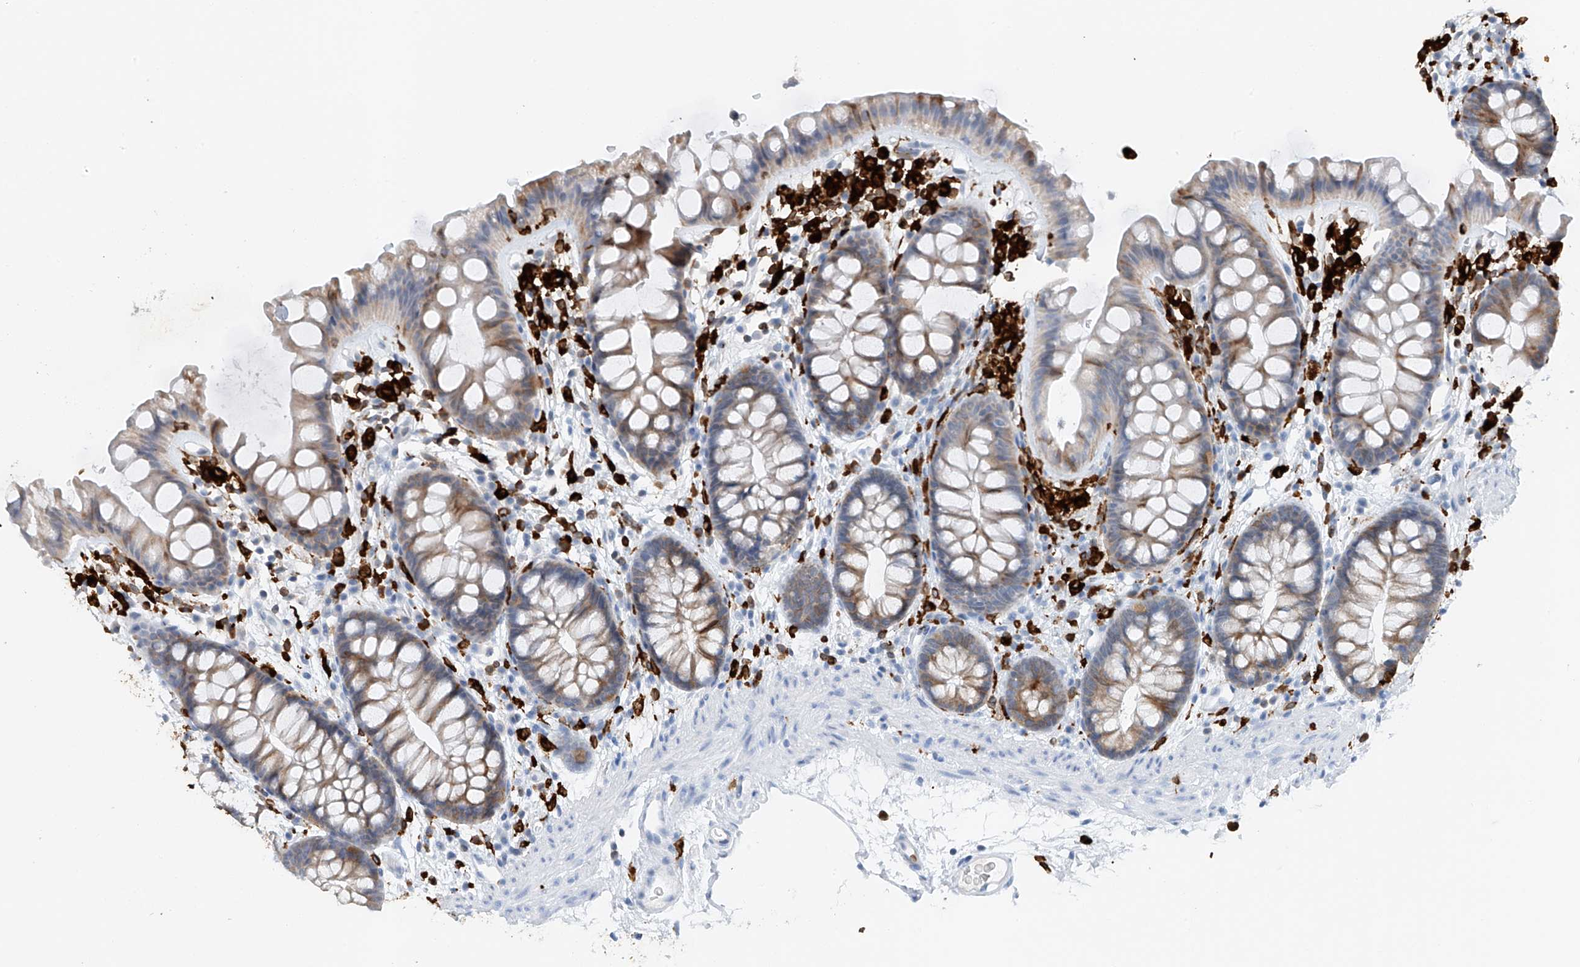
{"staining": {"intensity": "negative", "quantity": "none", "location": "none"}, "tissue": "colon", "cell_type": "Endothelial cells", "image_type": "normal", "snomed": [{"axis": "morphology", "description": "Normal tissue, NOS"}, {"axis": "topography", "description": "Colon"}], "caption": "Immunohistochemical staining of normal human colon shows no significant expression in endothelial cells.", "gene": "TBXAS1", "patient": {"sex": "female", "age": 62}}